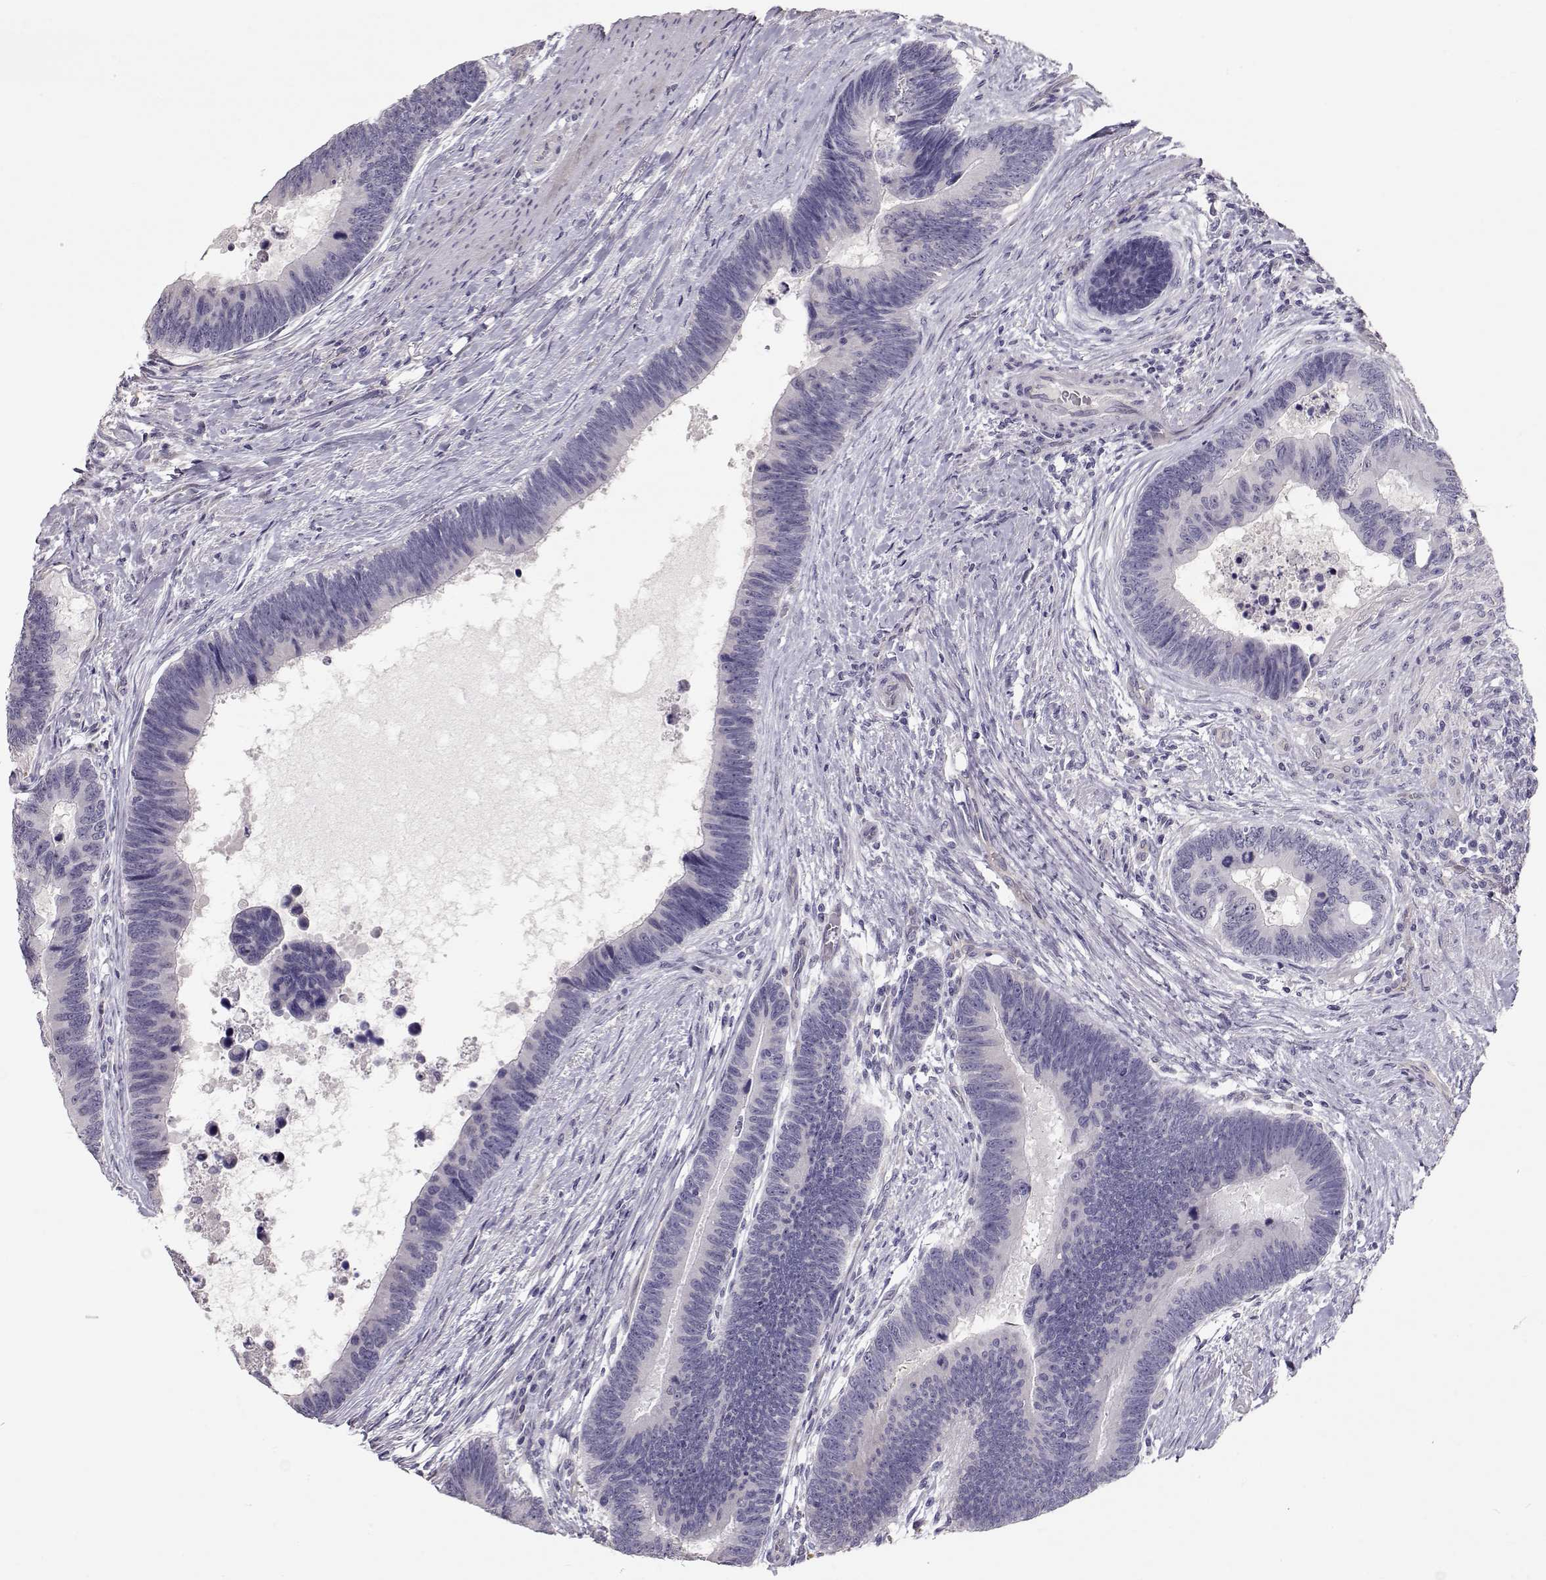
{"staining": {"intensity": "negative", "quantity": "none", "location": "none"}, "tissue": "colorectal cancer", "cell_type": "Tumor cells", "image_type": "cancer", "snomed": [{"axis": "morphology", "description": "Adenocarcinoma, NOS"}, {"axis": "topography", "description": "Colon"}], "caption": "High power microscopy histopathology image of an IHC histopathology image of colorectal cancer (adenocarcinoma), revealing no significant expression in tumor cells.", "gene": "SLC18A1", "patient": {"sex": "female", "age": 77}}